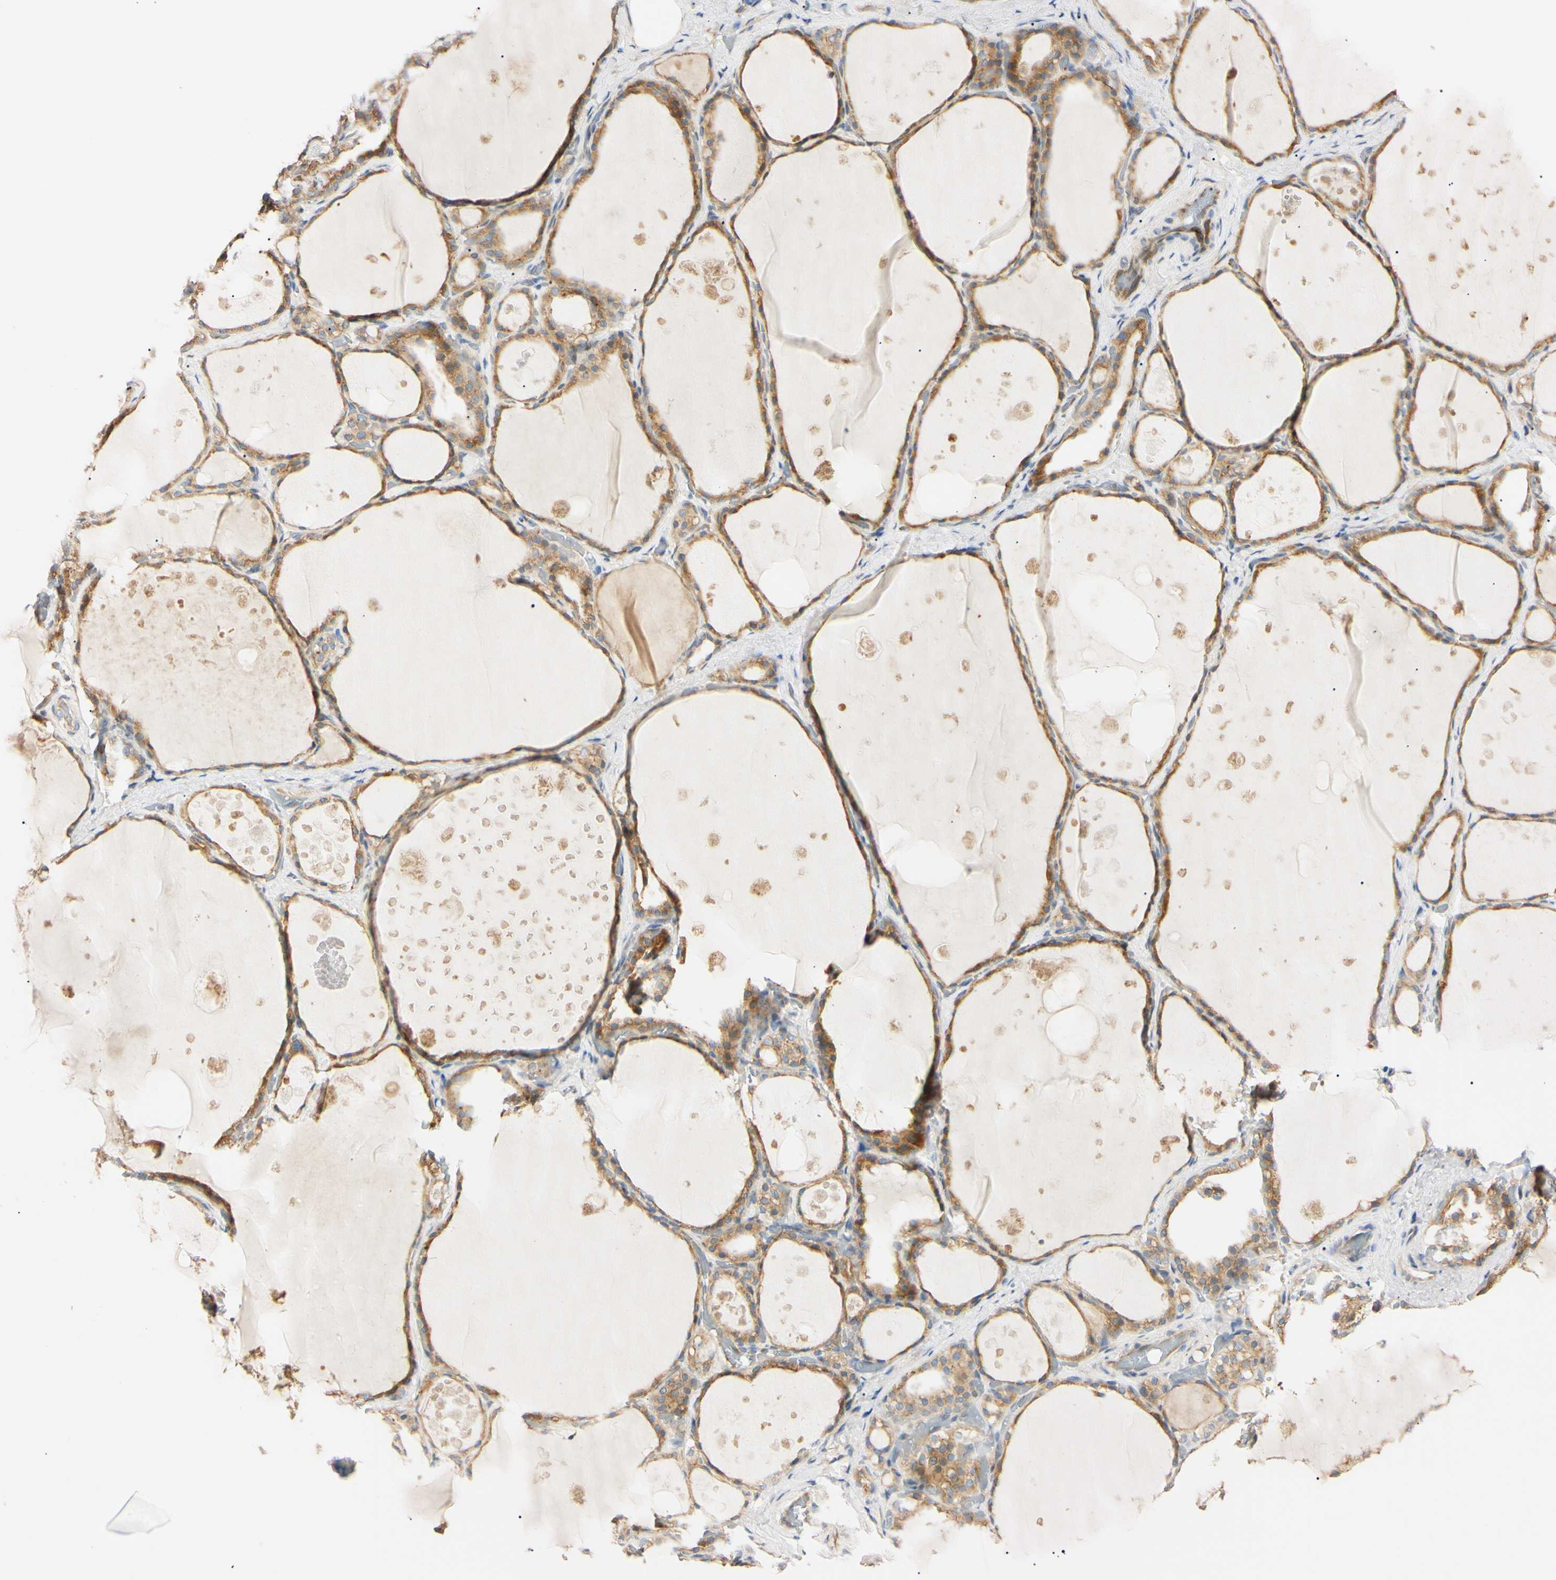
{"staining": {"intensity": "moderate", "quantity": ">75%", "location": "cytoplasmic/membranous"}, "tissue": "thyroid gland", "cell_type": "Glandular cells", "image_type": "normal", "snomed": [{"axis": "morphology", "description": "Normal tissue, NOS"}, {"axis": "topography", "description": "Thyroid gland"}], "caption": "DAB (3,3'-diaminobenzidine) immunohistochemical staining of normal thyroid gland reveals moderate cytoplasmic/membranous protein staining in approximately >75% of glandular cells. Nuclei are stained in blue.", "gene": "IER3IP1", "patient": {"sex": "male", "age": 61}}